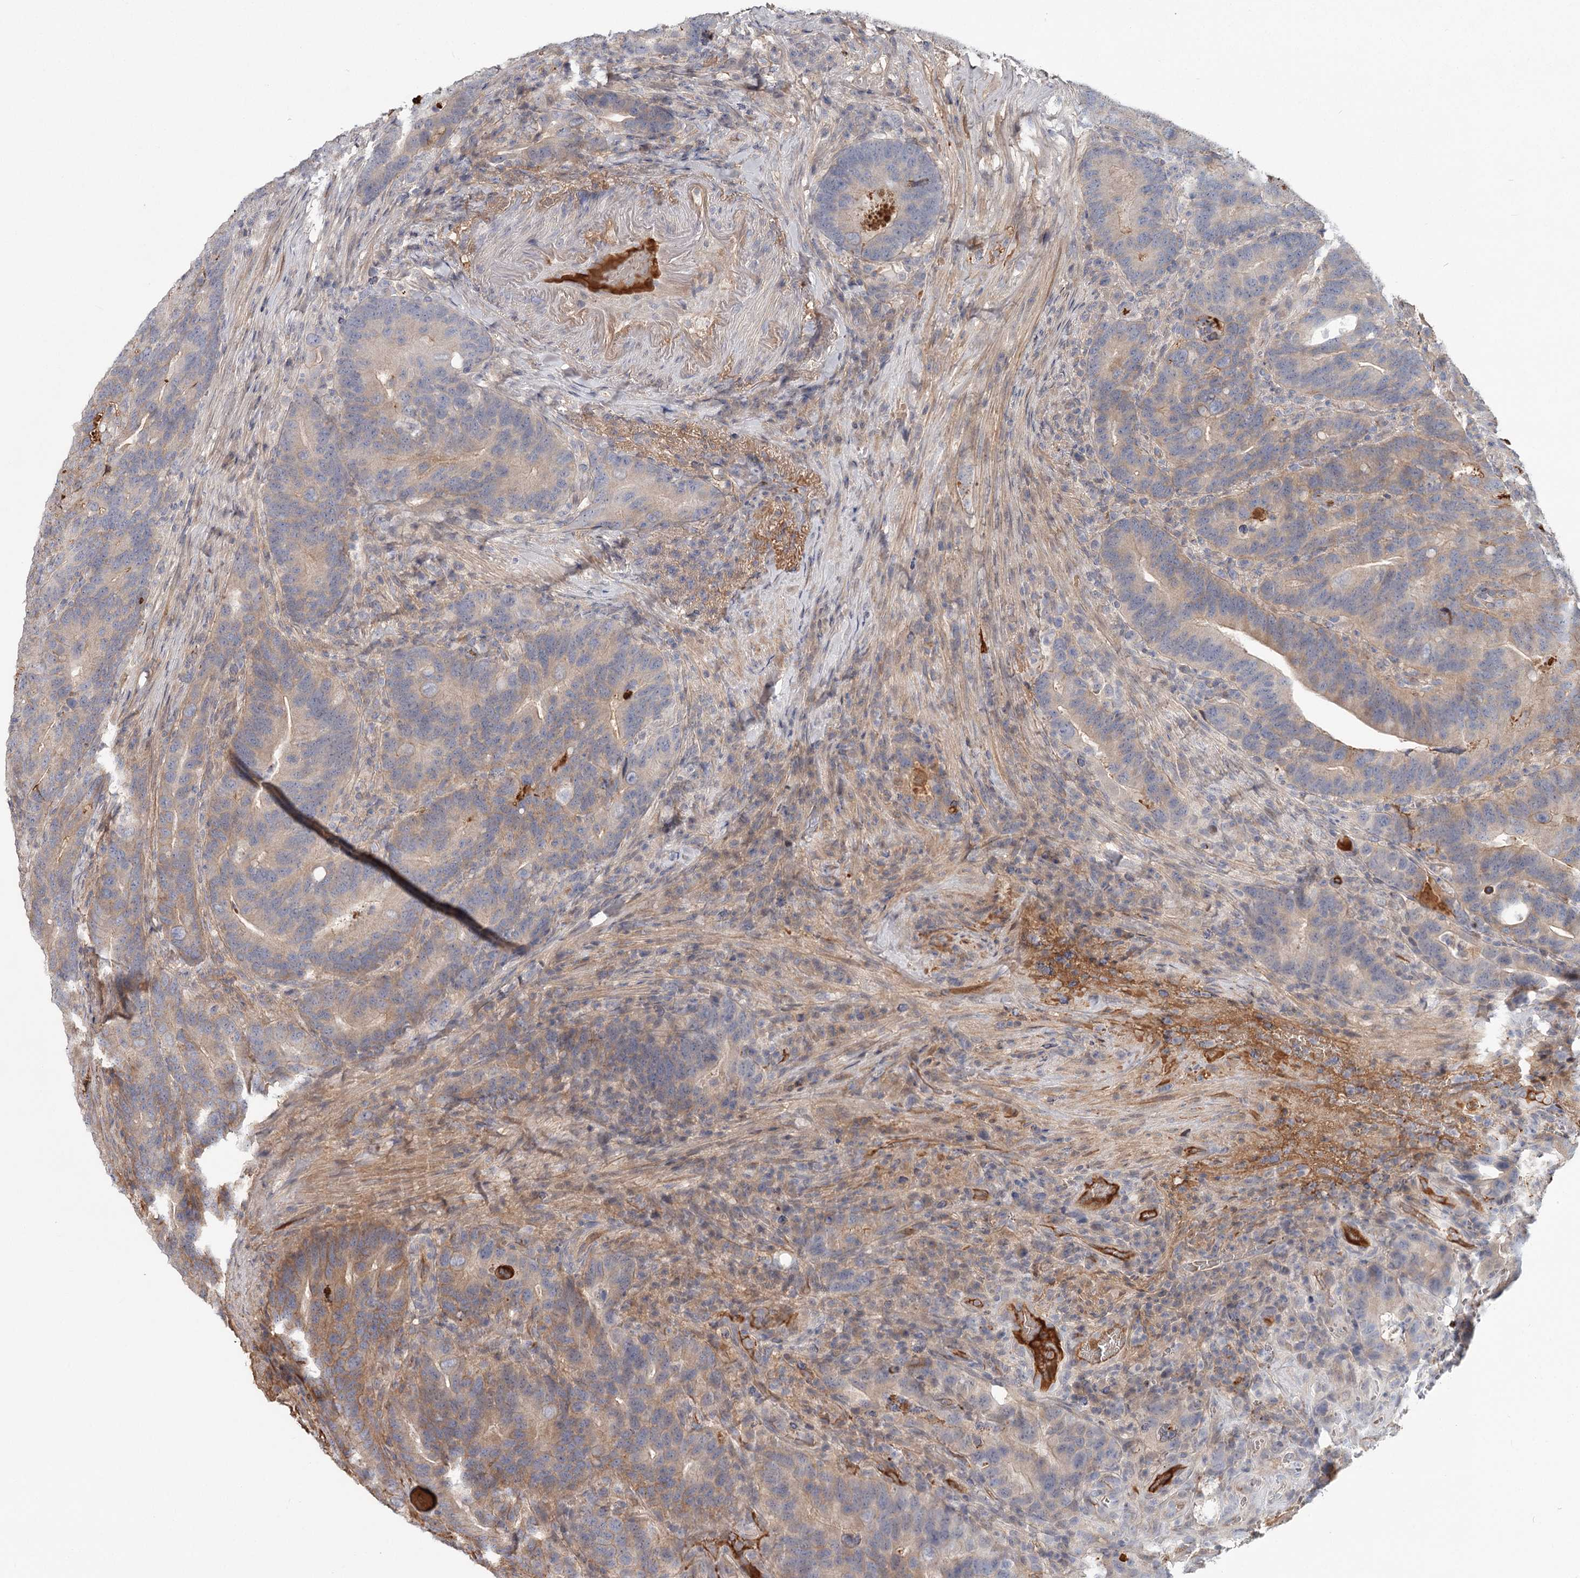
{"staining": {"intensity": "moderate", "quantity": "<25%", "location": "cytoplasmic/membranous"}, "tissue": "colorectal cancer", "cell_type": "Tumor cells", "image_type": "cancer", "snomed": [{"axis": "morphology", "description": "Adenocarcinoma, NOS"}, {"axis": "topography", "description": "Colon"}], "caption": "IHC of human colorectal adenocarcinoma displays low levels of moderate cytoplasmic/membranous expression in about <25% of tumor cells.", "gene": "DHRS9", "patient": {"sex": "female", "age": 66}}